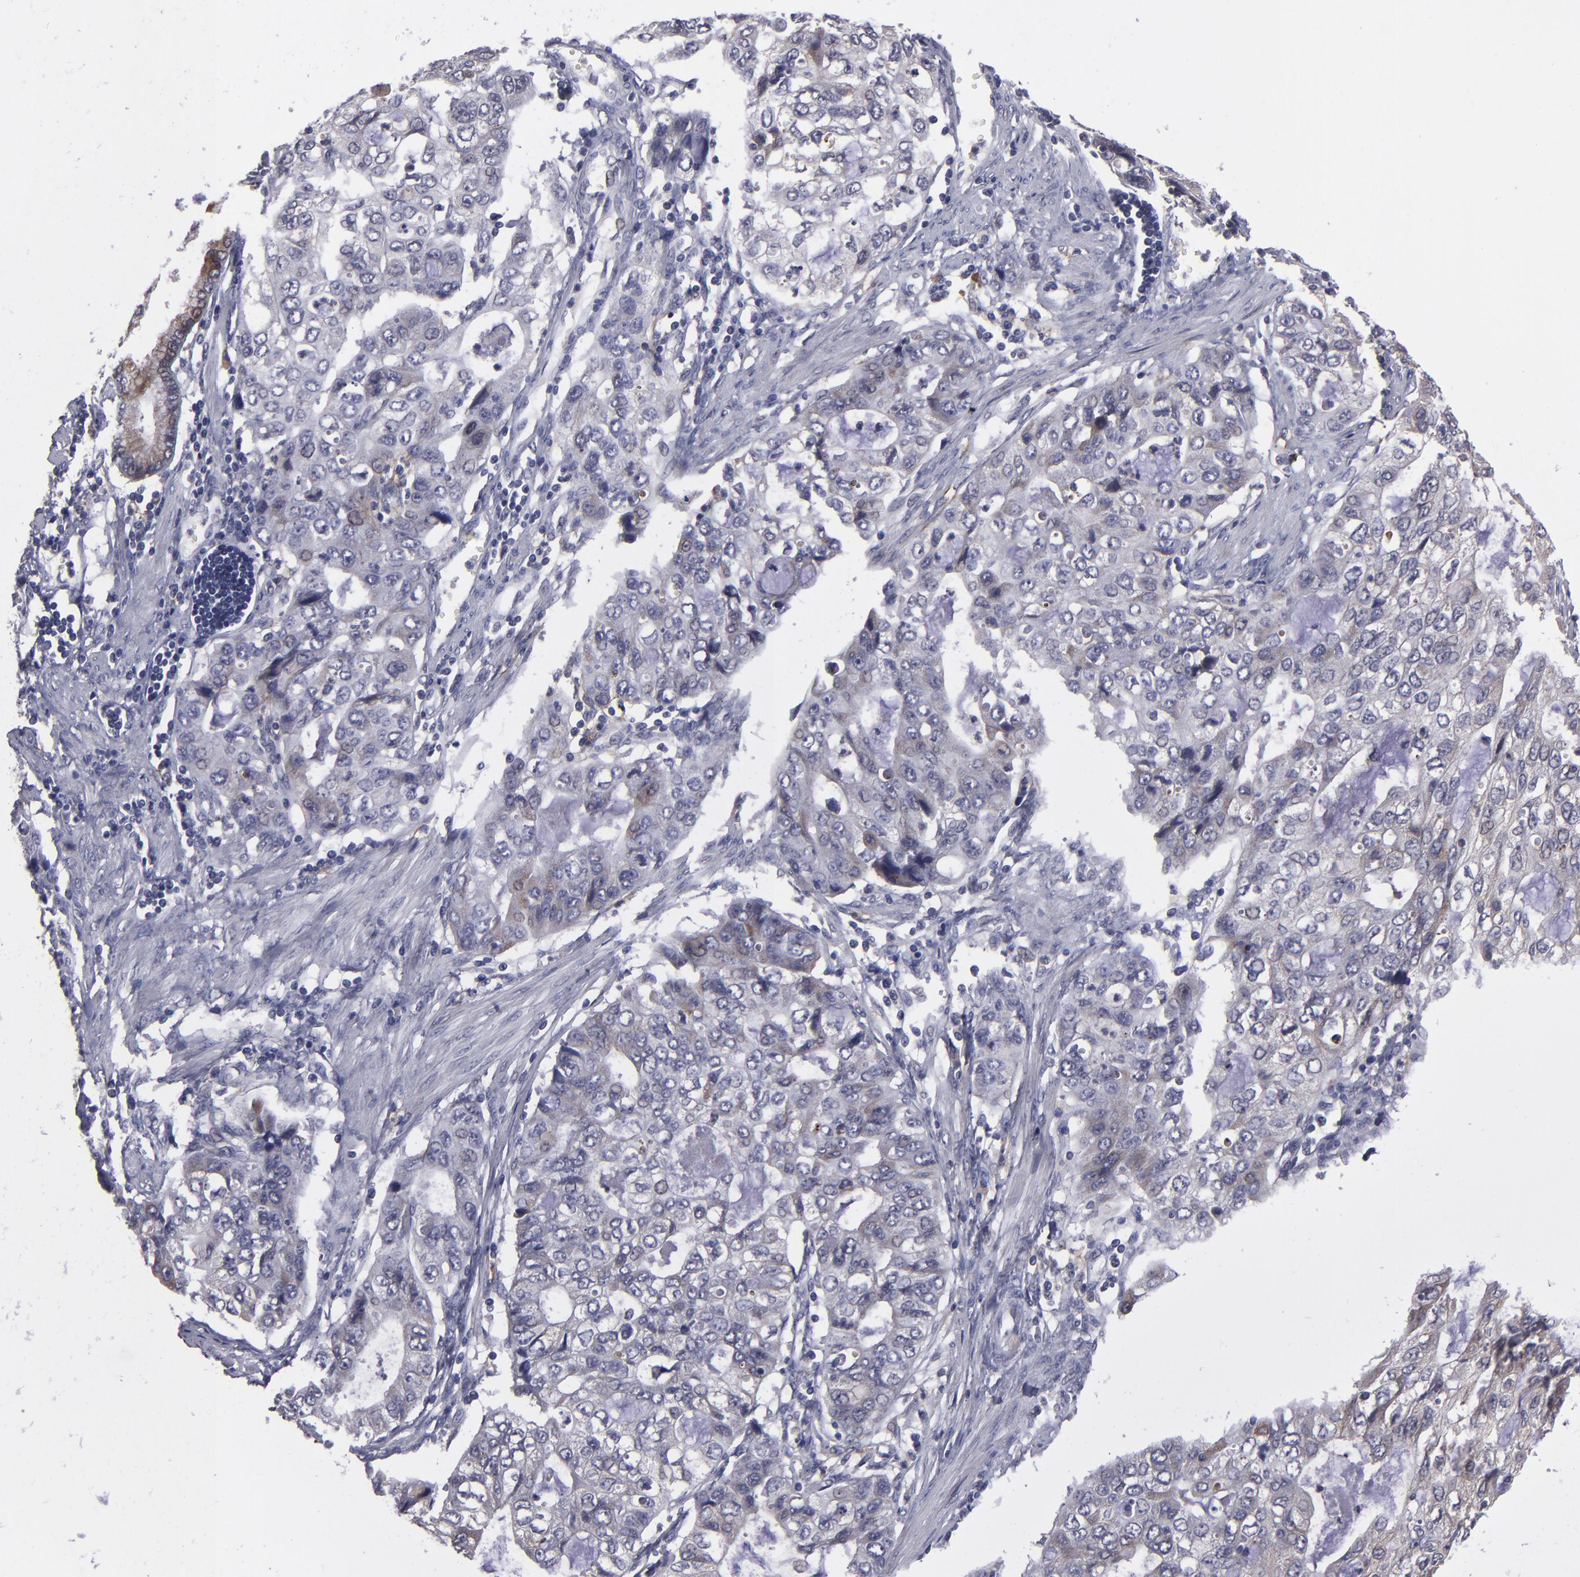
{"staining": {"intensity": "negative", "quantity": "none", "location": "none"}, "tissue": "stomach cancer", "cell_type": "Tumor cells", "image_type": "cancer", "snomed": [{"axis": "morphology", "description": "Adenocarcinoma, NOS"}, {"axis": "topography", "description": "Stomach, upper"}], "caption": "Immunohistochemistry (IHC) photomicrograph of neoplastic tissue: human stomach cancer (adenocarcinoma) stained with DAB demonstrates no significant protein positivity in tumor cells. The staining is performed using DAB (3,3'-diaminobenzidine) brown chromogen with nuclei counter-stained in using hematoxylin.", "gene": "IL12A", "patient": {"sex": "female", "age": 52}}